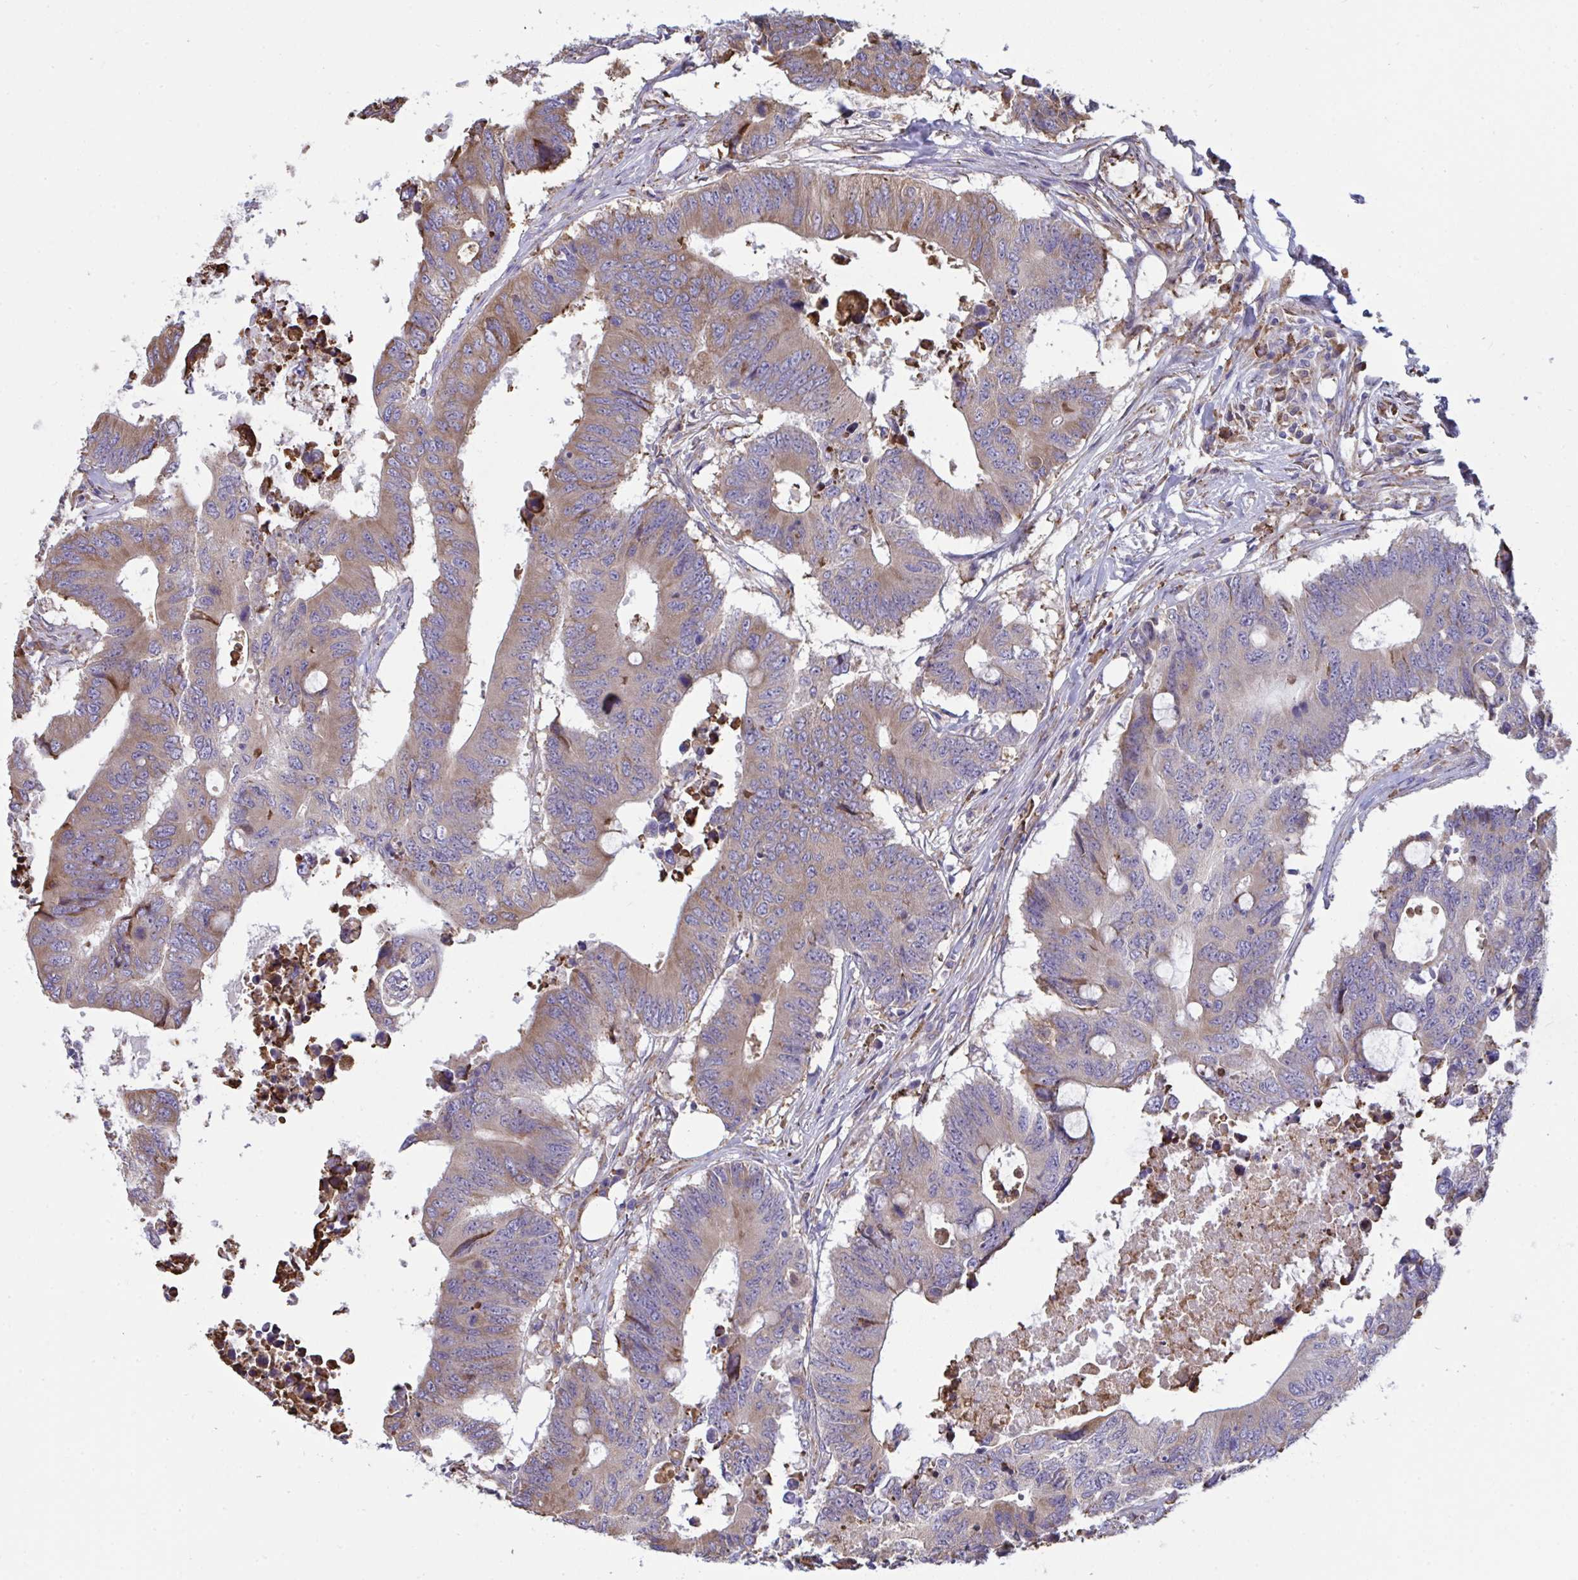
{"staining": {"intensity": "weak", "quantity": "25%-75%", "location": "cytoplasmic/membranous"}, "tissue": "colorectal cancer", "cell_type": "Tumor cells", "image_type": "cancer", "snomed": [{"axis": "morphology", "description": "Adenocarcinoma, NOS"}, {"axis": "topography", "description": "Colon"}], "caption": "Immunohistochemical staining of human colorectal cancer reveals weak cytoplasmic/membranous protein expression in approximately 25%-75% of tumor cells. (brown staining indicates protein expression, while blue staining denotes nuclei).", "gene": "MYMK", "patient": {"sex": "male", "age": 71}}